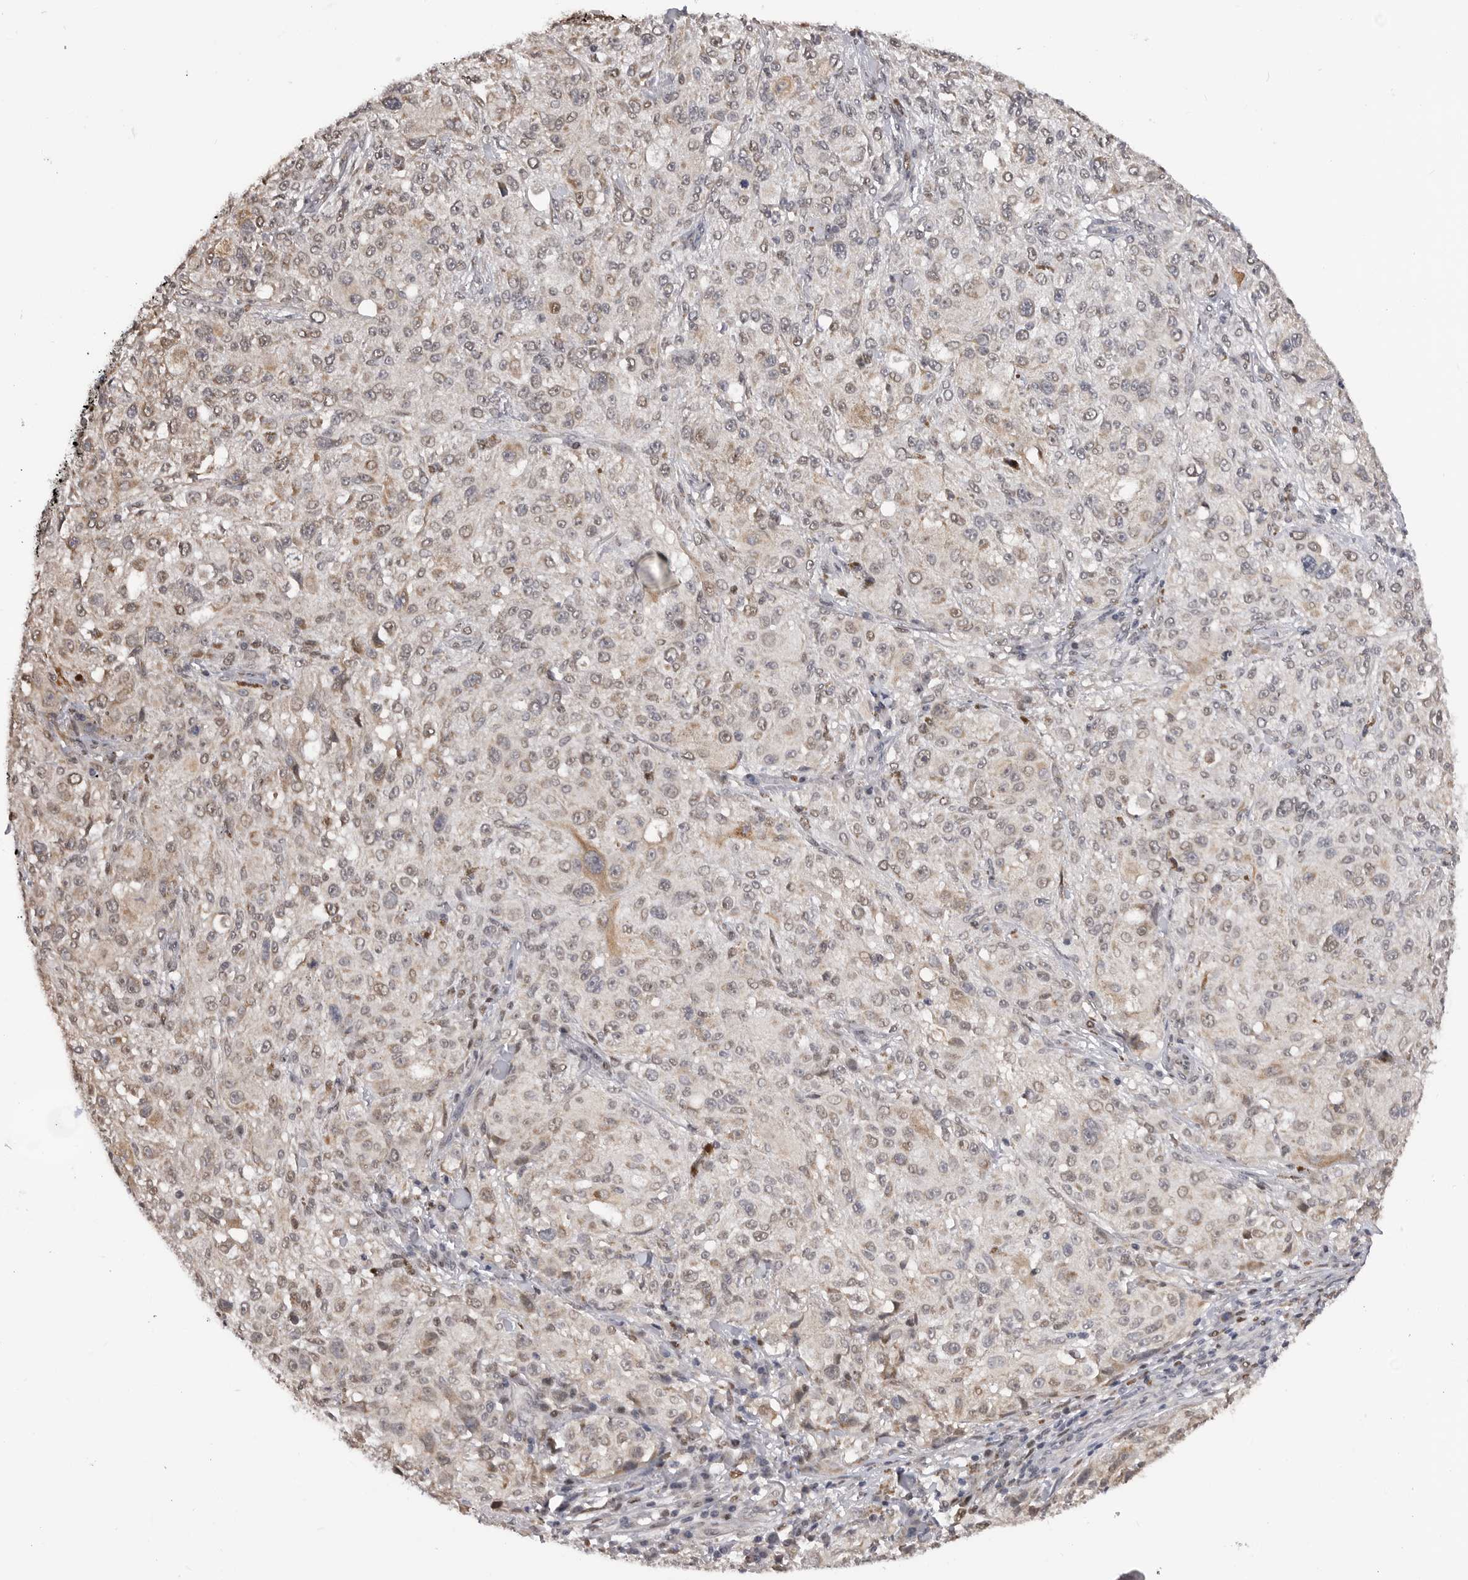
{"staining": {"intensity": "weak", "quantity": ">75%", "location": "cytoplasmic/membranous,nuclear"}, "tissue": "melanoma", "cell_type": "Tumor cells", "image_type": "cancer", "snomed": [{"axis": "morphology", "description": "Necrosis, NOS"}, {"axis": "morphology", "description": "Malignant melanoma, NOS"}, {"axis": "topography", "description": "Skin"}], "caption": "Malignant melanoma stained with IHC displays weak cytoplasmic/membranous and nuclear expression in about >75% of tumor cells.", "gene": "SMARCC1", "patient": {"sex": "female", "age": 87}}